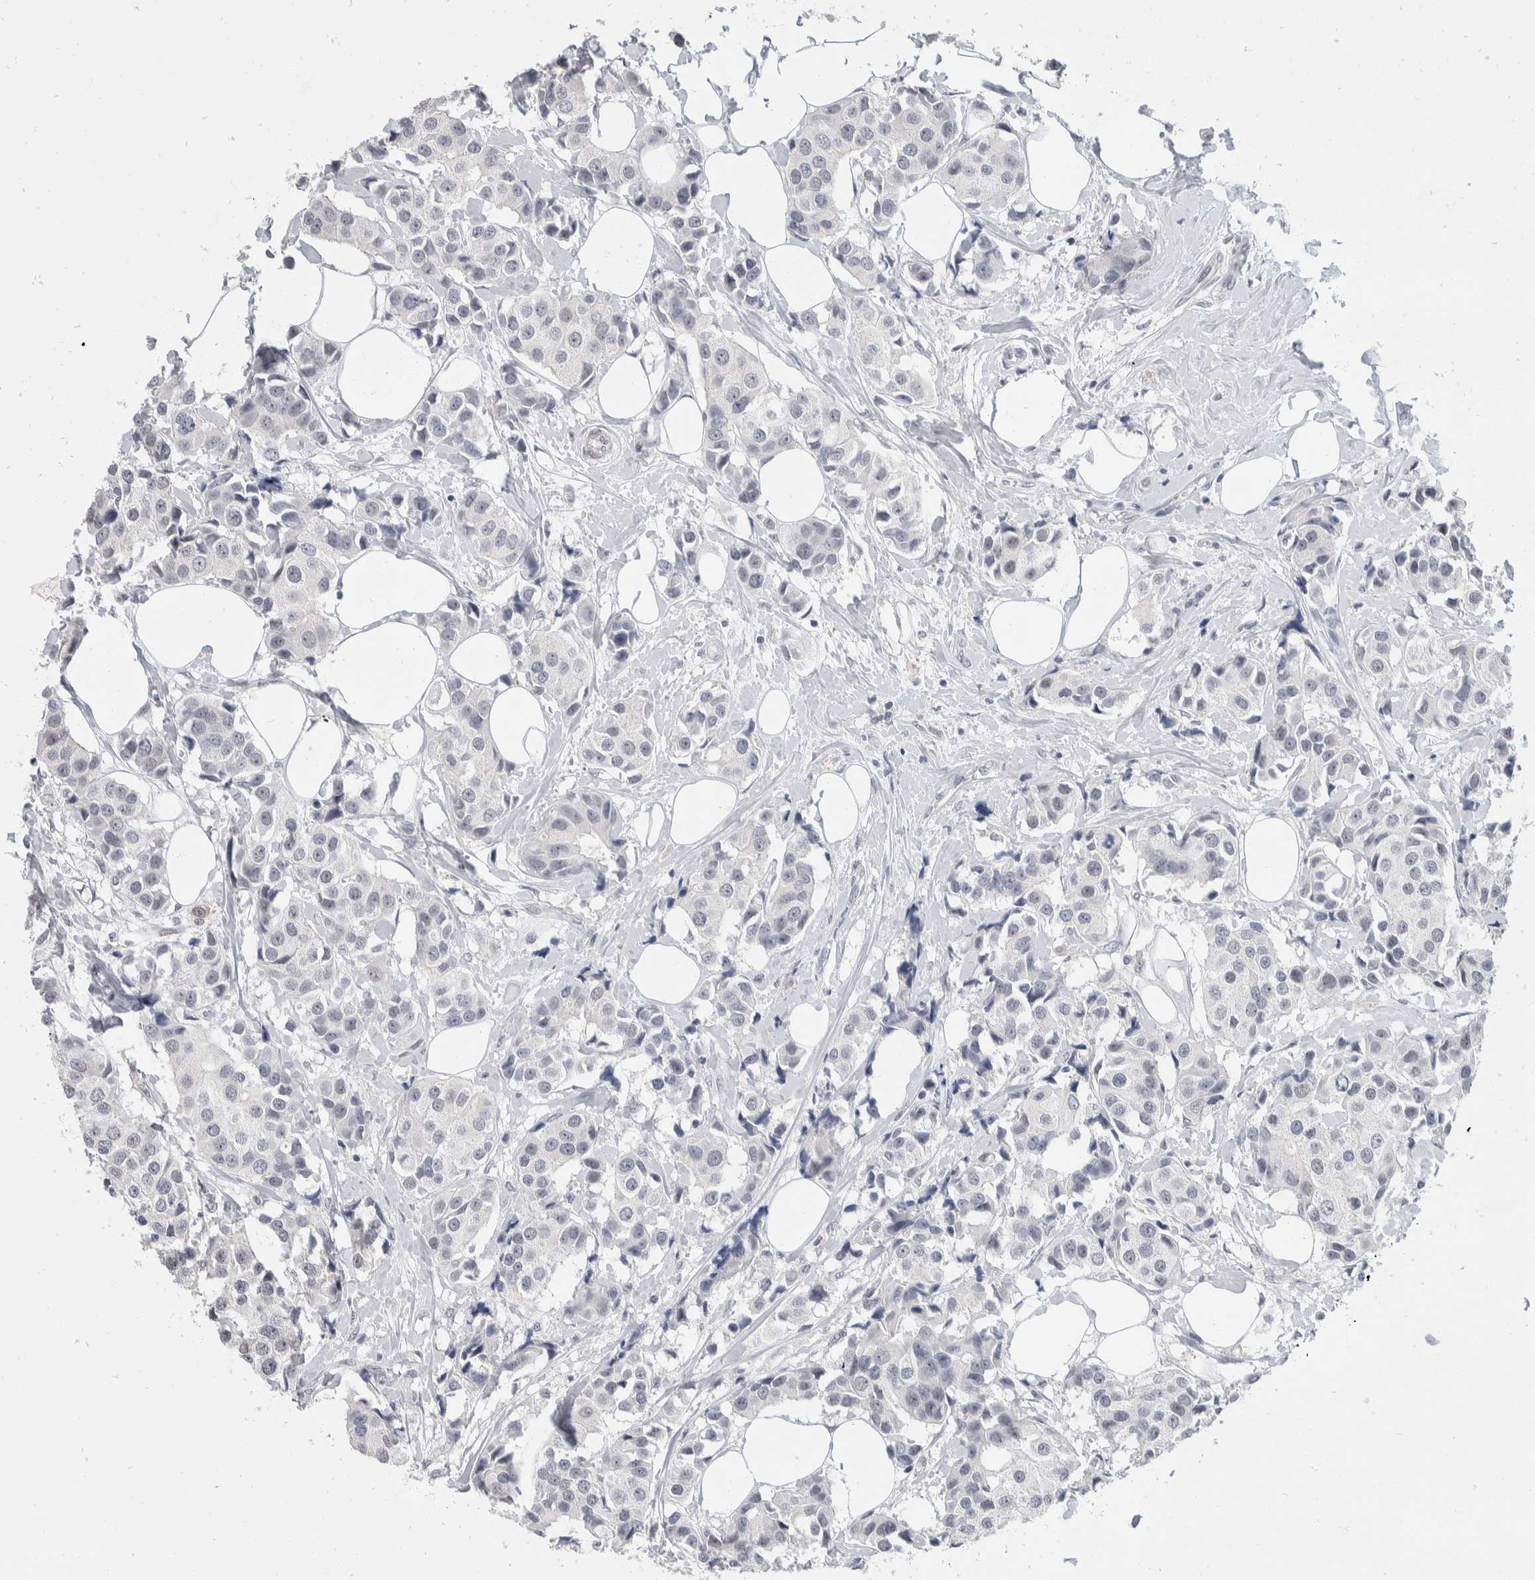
{"staining": {"intensity": "negative", "quantity": "none", "location": "none"}, "tissue": "breast cancer", "cell_type": "Tumor cells", "image_type": "cancer", "snomed": [{"axis": "morphology", "description": "Normal tissue, NOS"}, {"axis": "morphology", "description": "Duct carcinoma"}, {"axis": "topography", "description": "Breast"}], "caption": "Tumor cells are negative for protein expression in human breast cancer (infiltrating ductal carcinoma).", "gene": "CATSPERD", "patient": {"sex": "female", "age": 39}}